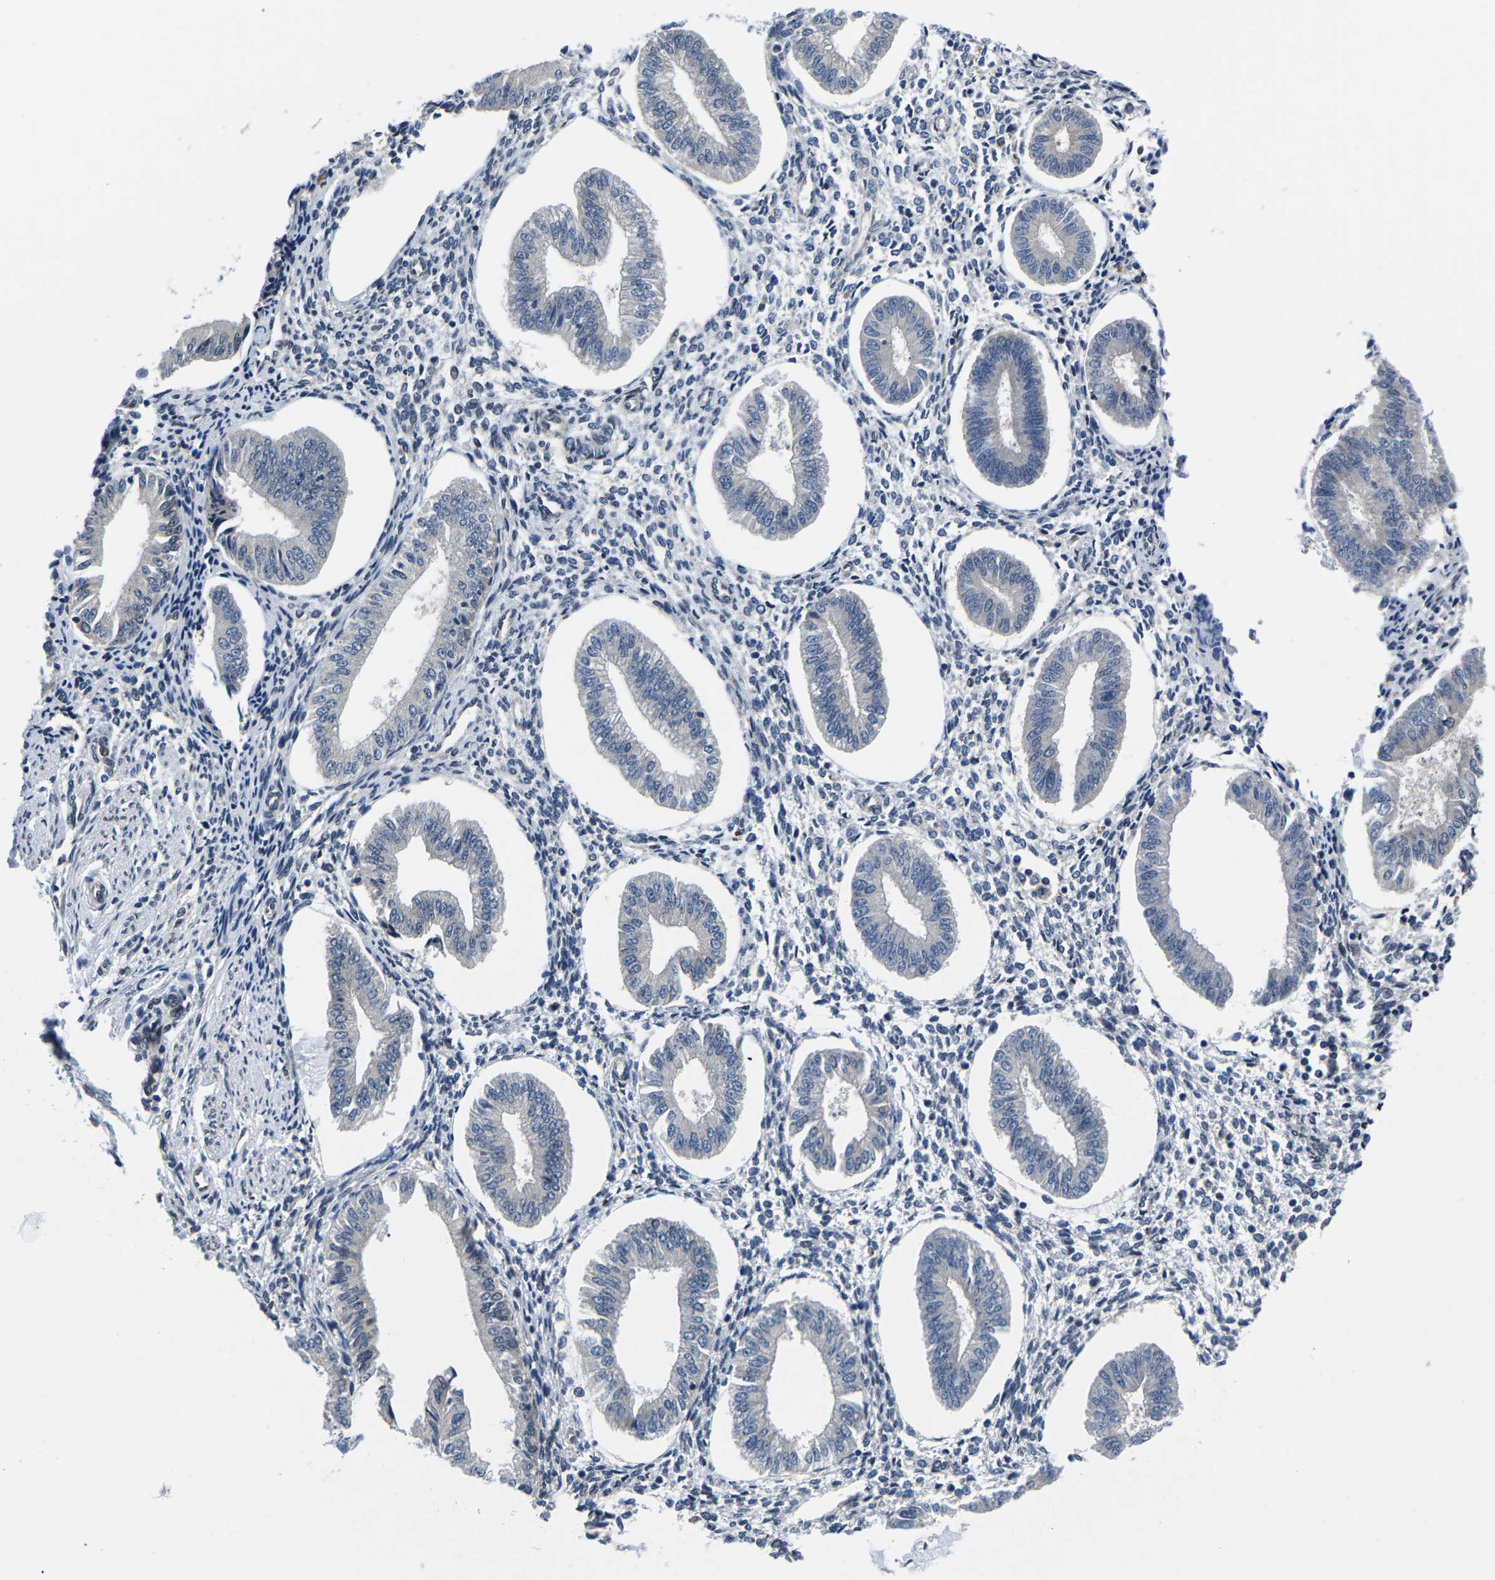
{"staining": {"intensity": "negative", "quantity": "none", "location": "none"}, "tissue": "endometrium", "cell_type": "Cells in endometrial stroma", "image_type": "normal", "snomed": [{"axis": "morphology", "description": "Normal tissue, NOS"}, {"axis": "topography", "description": "Endometrium"}], "caption": "Unremarkable endometrium was stained to show a protein in brown. There is no significant staining in cells in endometrial stroma. The staining was performed using DAB to visualize the protein expression in brown, while the nuclei were stained in blue with hematoxylin (Magnification: 20x).", "gene": "SNX10", "patient": {"sex": "female", "age": 50}}